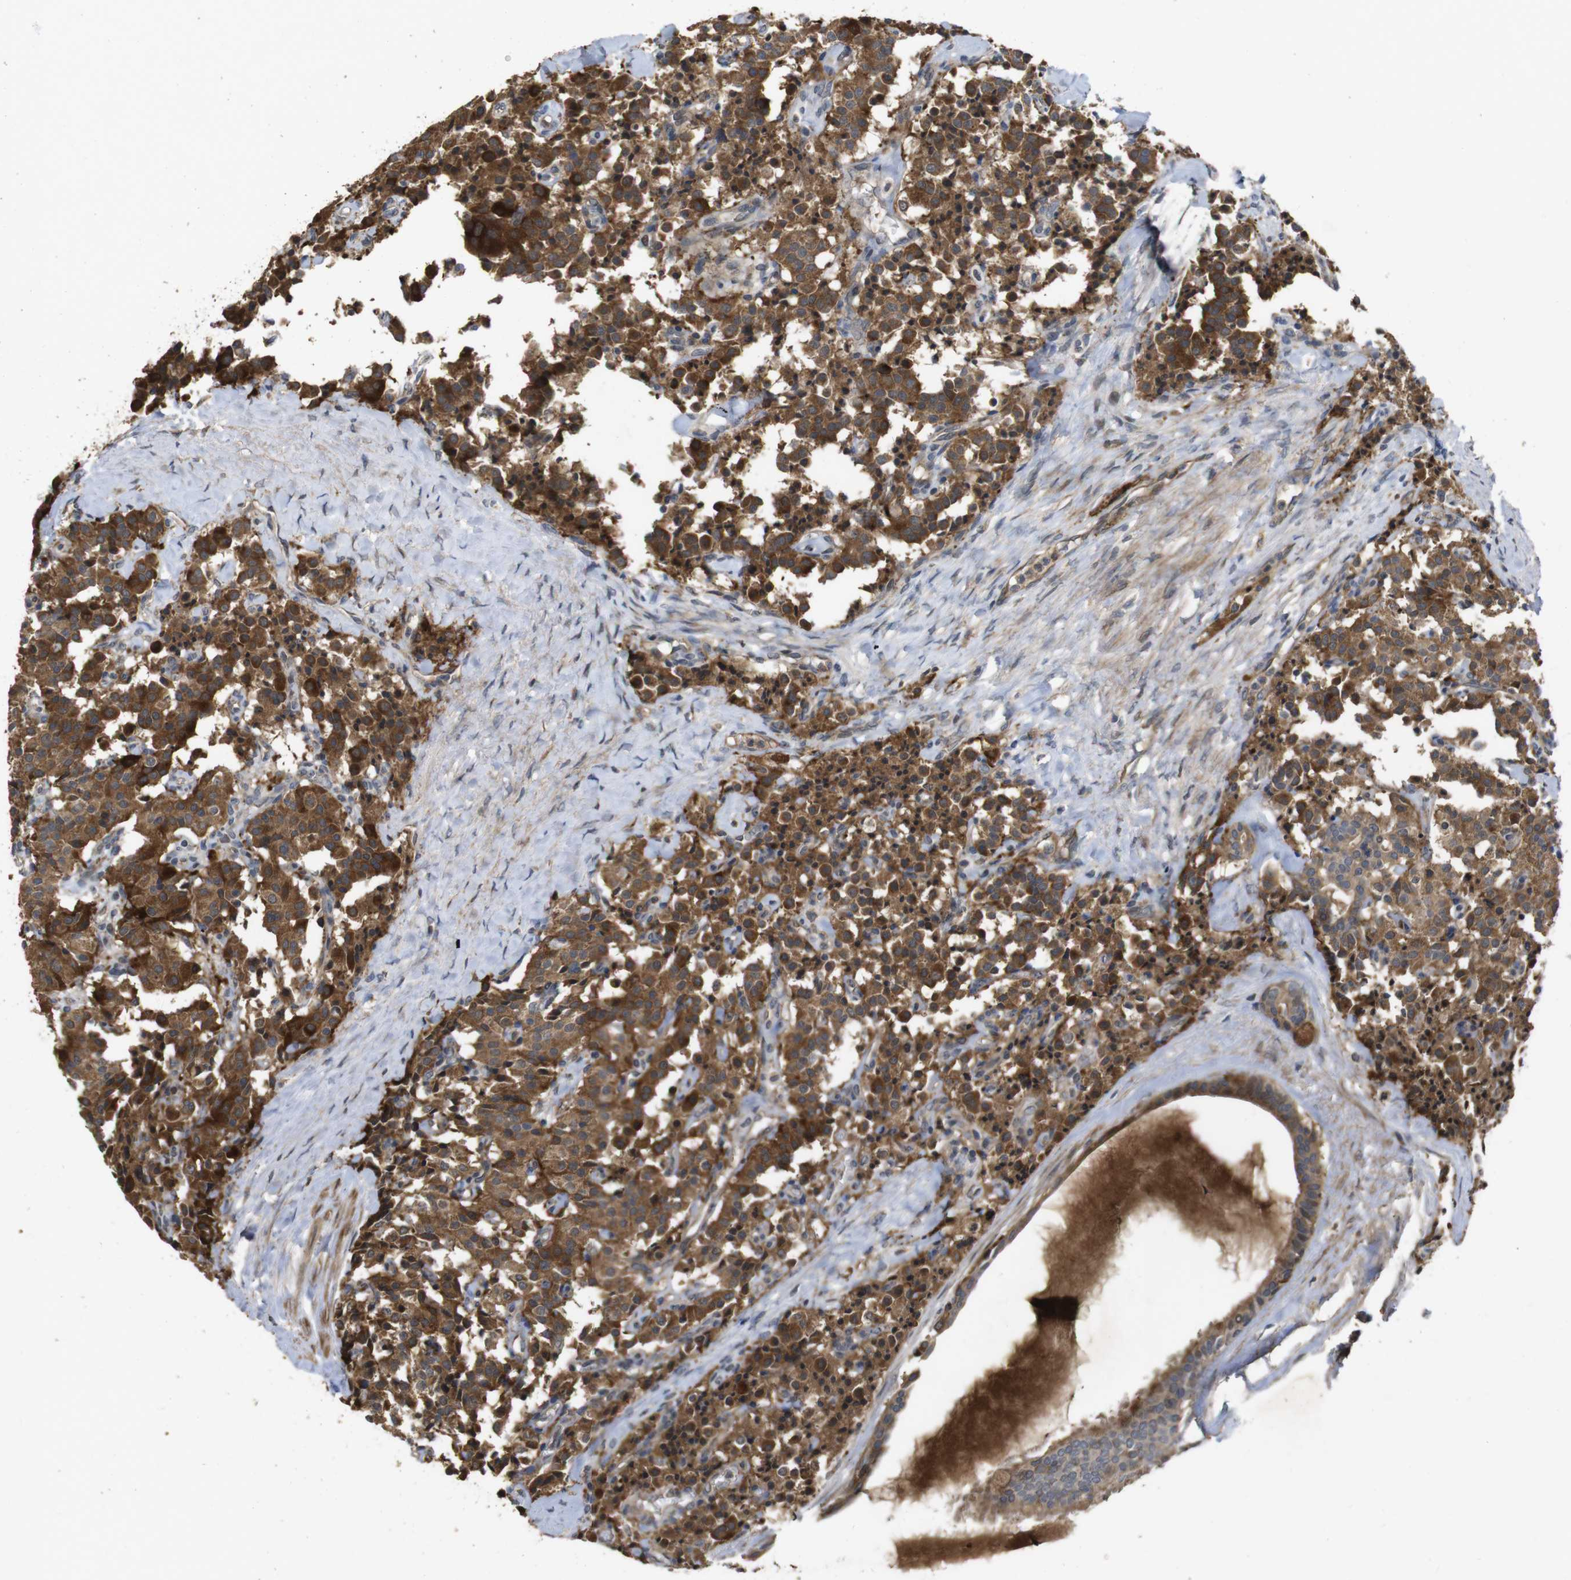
{"staining": {"intensity": "strong", "quantity": ">75%", "location": "cytoplasmic/membranous"}, "tissue": "carcinoid", "cell_type": "Tumor cells", "image_type": "cancer", "snomed": [{"axis": "morphology", "description": "Carcinoid, malignant, NOS"}, {"axis": "topography", "description": "Lung"}], "caption": "Tumor cells demonstrate high levels of strong cytoplasmic/membranous expression in about >75% of cells in human carcinoid. (brown staining indicates protein expression, while blue staining denotes nuclei).", "gene": "PCDHB10", "patient": {"sex": "male", "age": 30}}